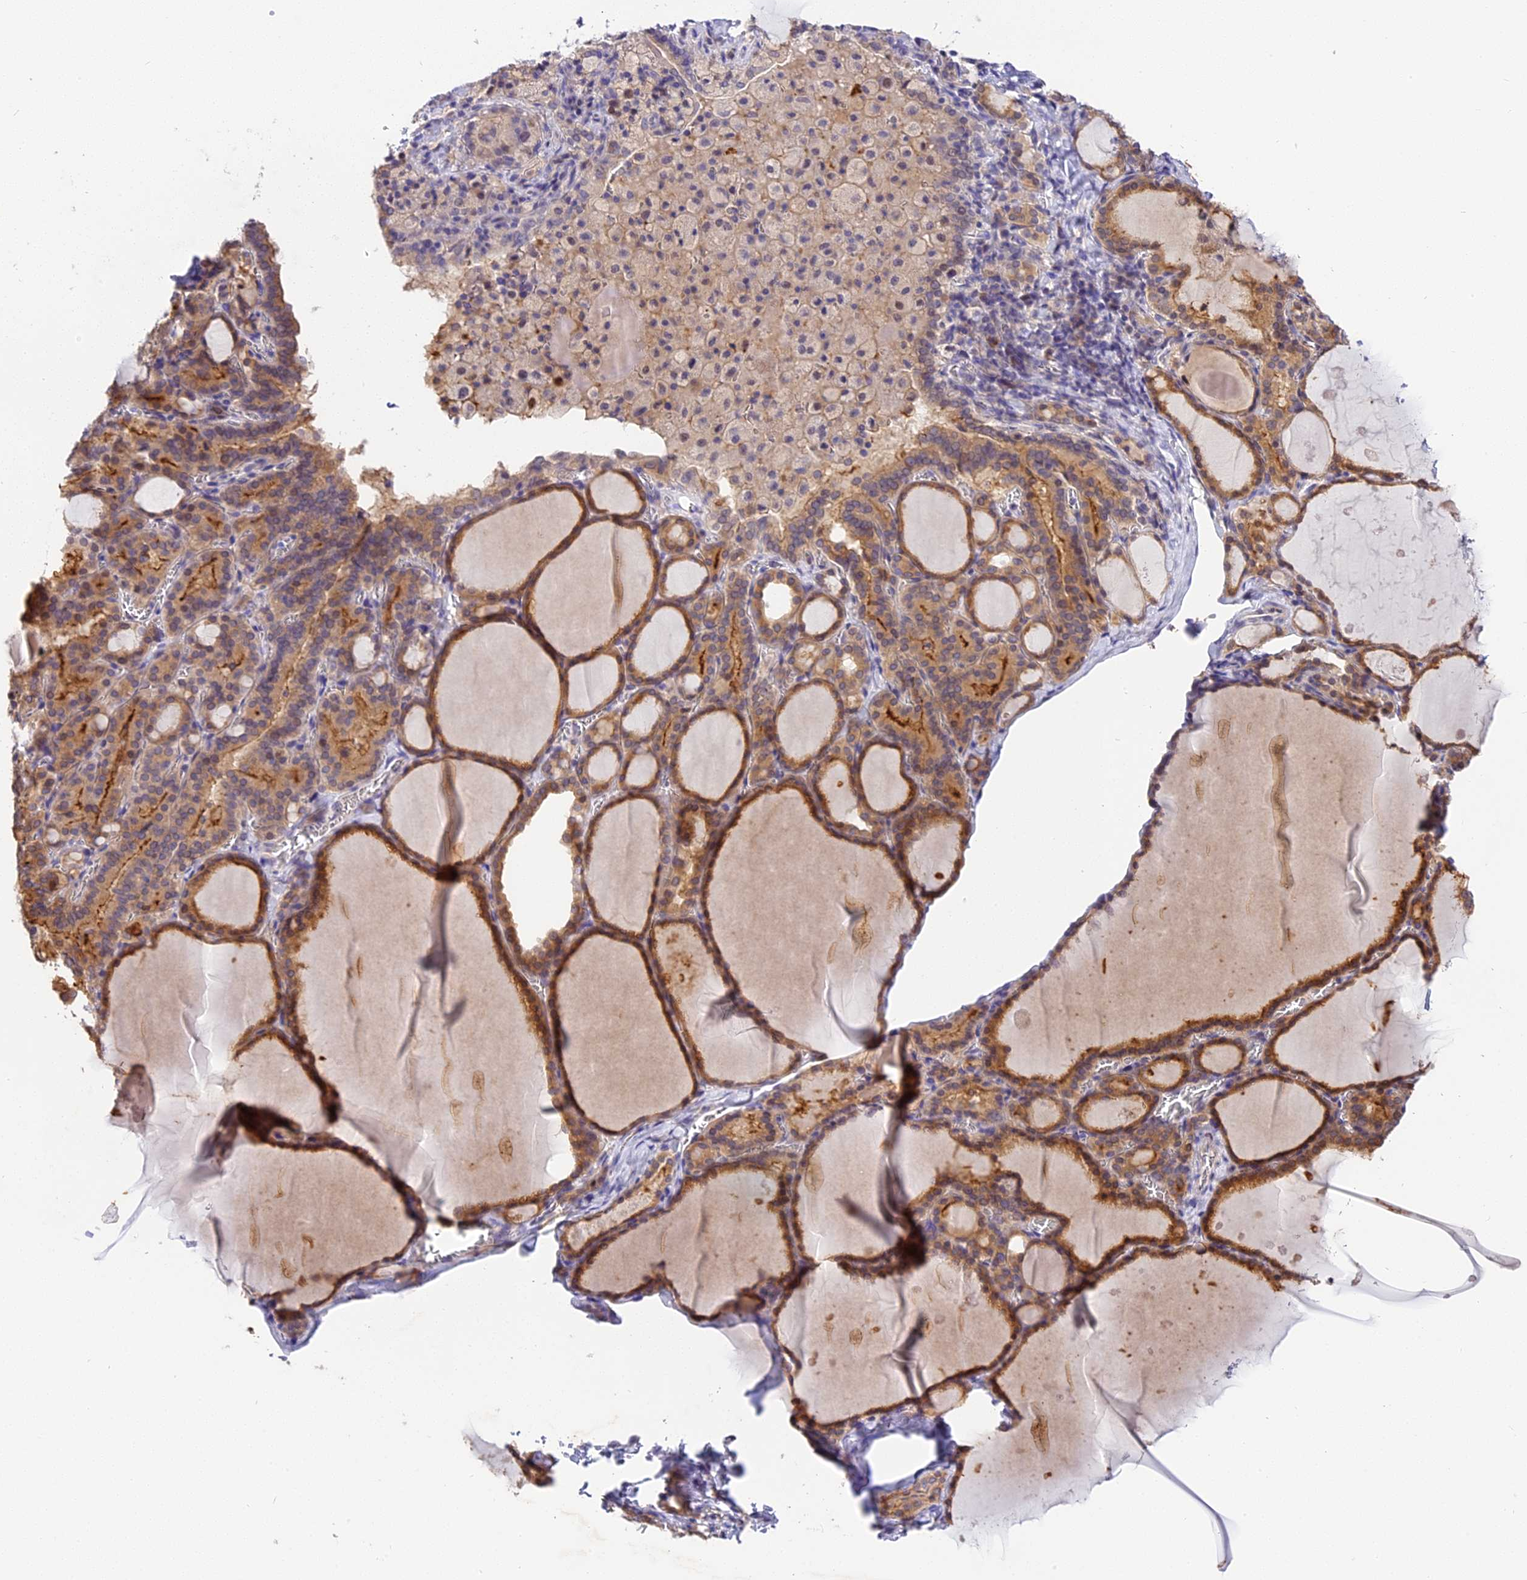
{"staining": {"intensity": "moderate", "quantity": ">75%", "location": "cytoplasmic/membranous"}, "tissue": "thyroid gland", "cell_type": "Glandular cells", "image_type": "normal", "snomed": [{"axis": "morphology", "description": "Normal tissue, NOS"}, {"axis": "topography", "description": "Thyroid gland"}], "caption": "An IHC micrograph of unremarkable tissue is shown. Protein staining in brown labels moderate cytoplasmic/membranous positivity in thyroid gland within glandular cells.", "gene": "BSCL2", "patient": {"sex": "male", "age": 56}}